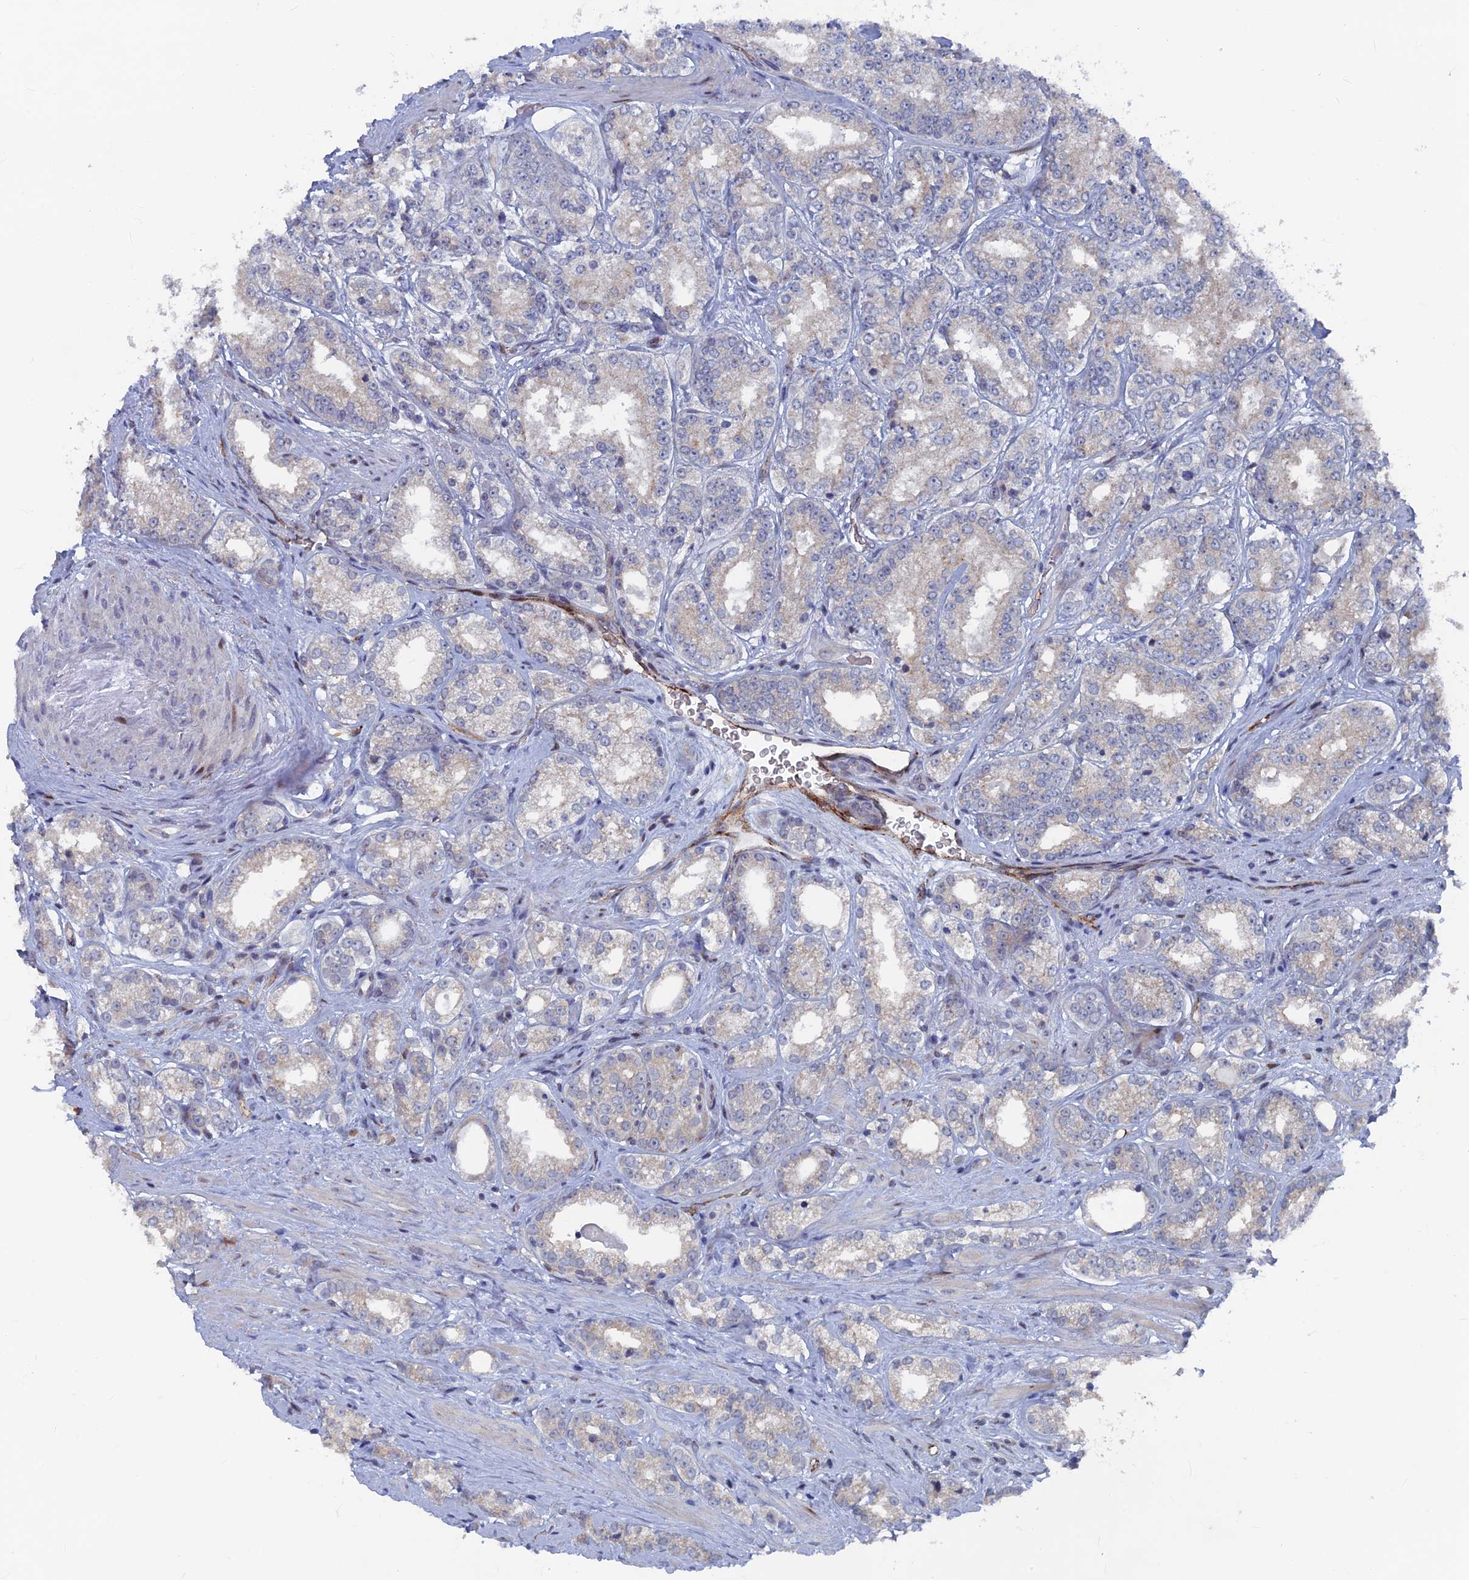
{"staining": {"intensity": "negative", "quantity": "none", "location": "none"}, "tissue": "prostate cancer", "cell_type": "Tumor cells", "image_type": "cancer", "snomed": [{"axis": "morphology", "description": "Normal tissue, NOS"}, {"axis": "morphology", "description": "Adenocarcinoma, High grade"}, {"axis": "topography", "description": "Prostate"}], "caption": "Immunohistochemical staining of prostate cancer (adenocarcinoma (high-grade)) exhibits no significant expression in tumor cells.", "gene": "SH3D21", "patient": {"sex": "male", "age": 83}}